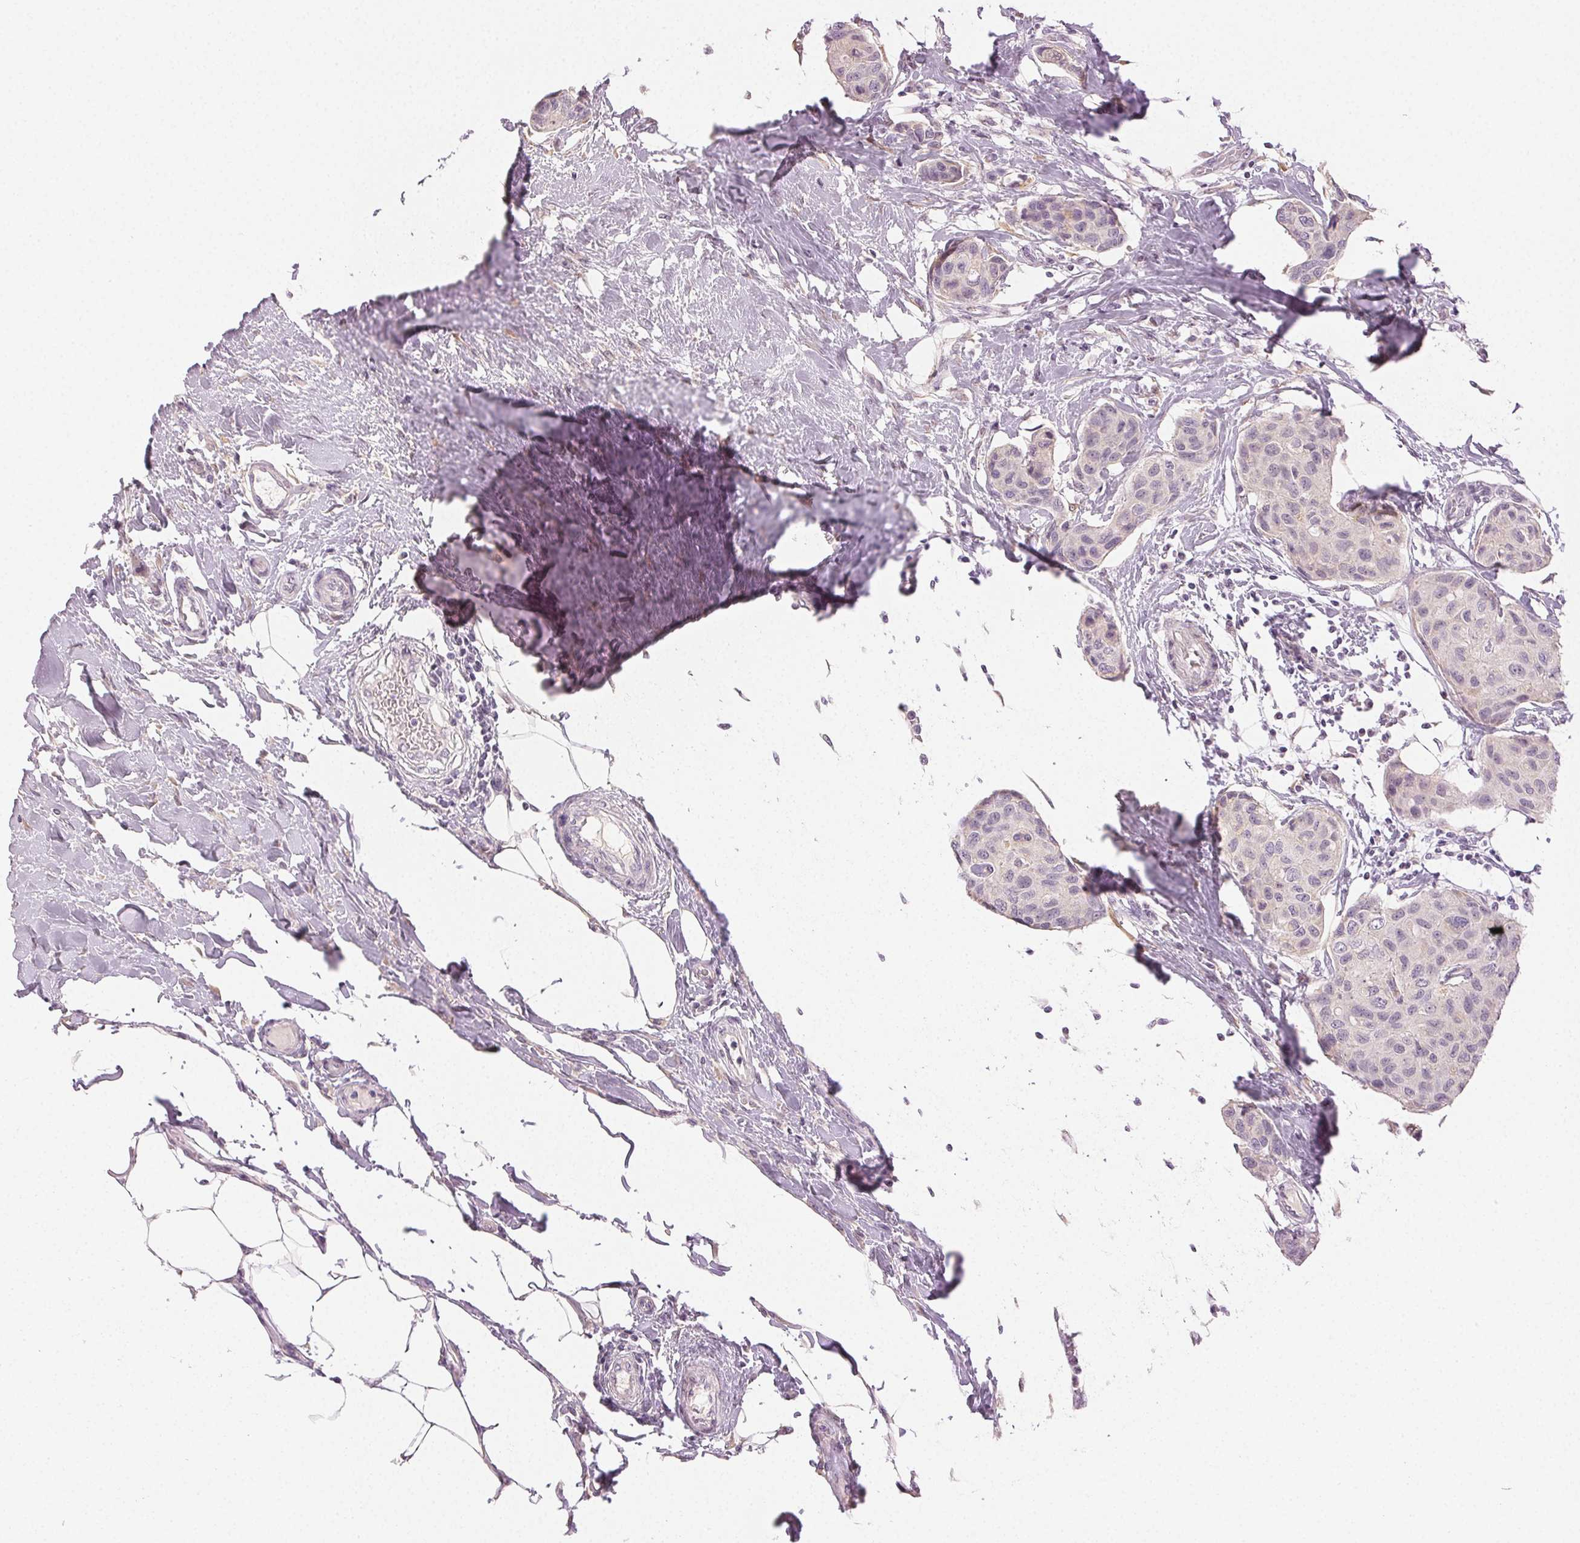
{"staining": {"intensity": "negative", "quantity": "none", "location": "none"}, "tissue": "breast cancer", "cell_type": "Tumor cells", "image_type": "cancer", "snomed": [{"axis": "morphology", "description": "Duct carcinoma"}, {"axis": "topography", "description": "Breast"}], "caption": "Photomicrograph shows no significant protein positivity in tumor cells of breast invasive ductal carcinoma. The staining was performed using DAB to visualize the protein expression in brown, while the nuclei were stained in blue with hematoxylin (Magnification: 20x).", "gene": "MAP1LC3A", "patient": {"sex": "female", "age": 80}}